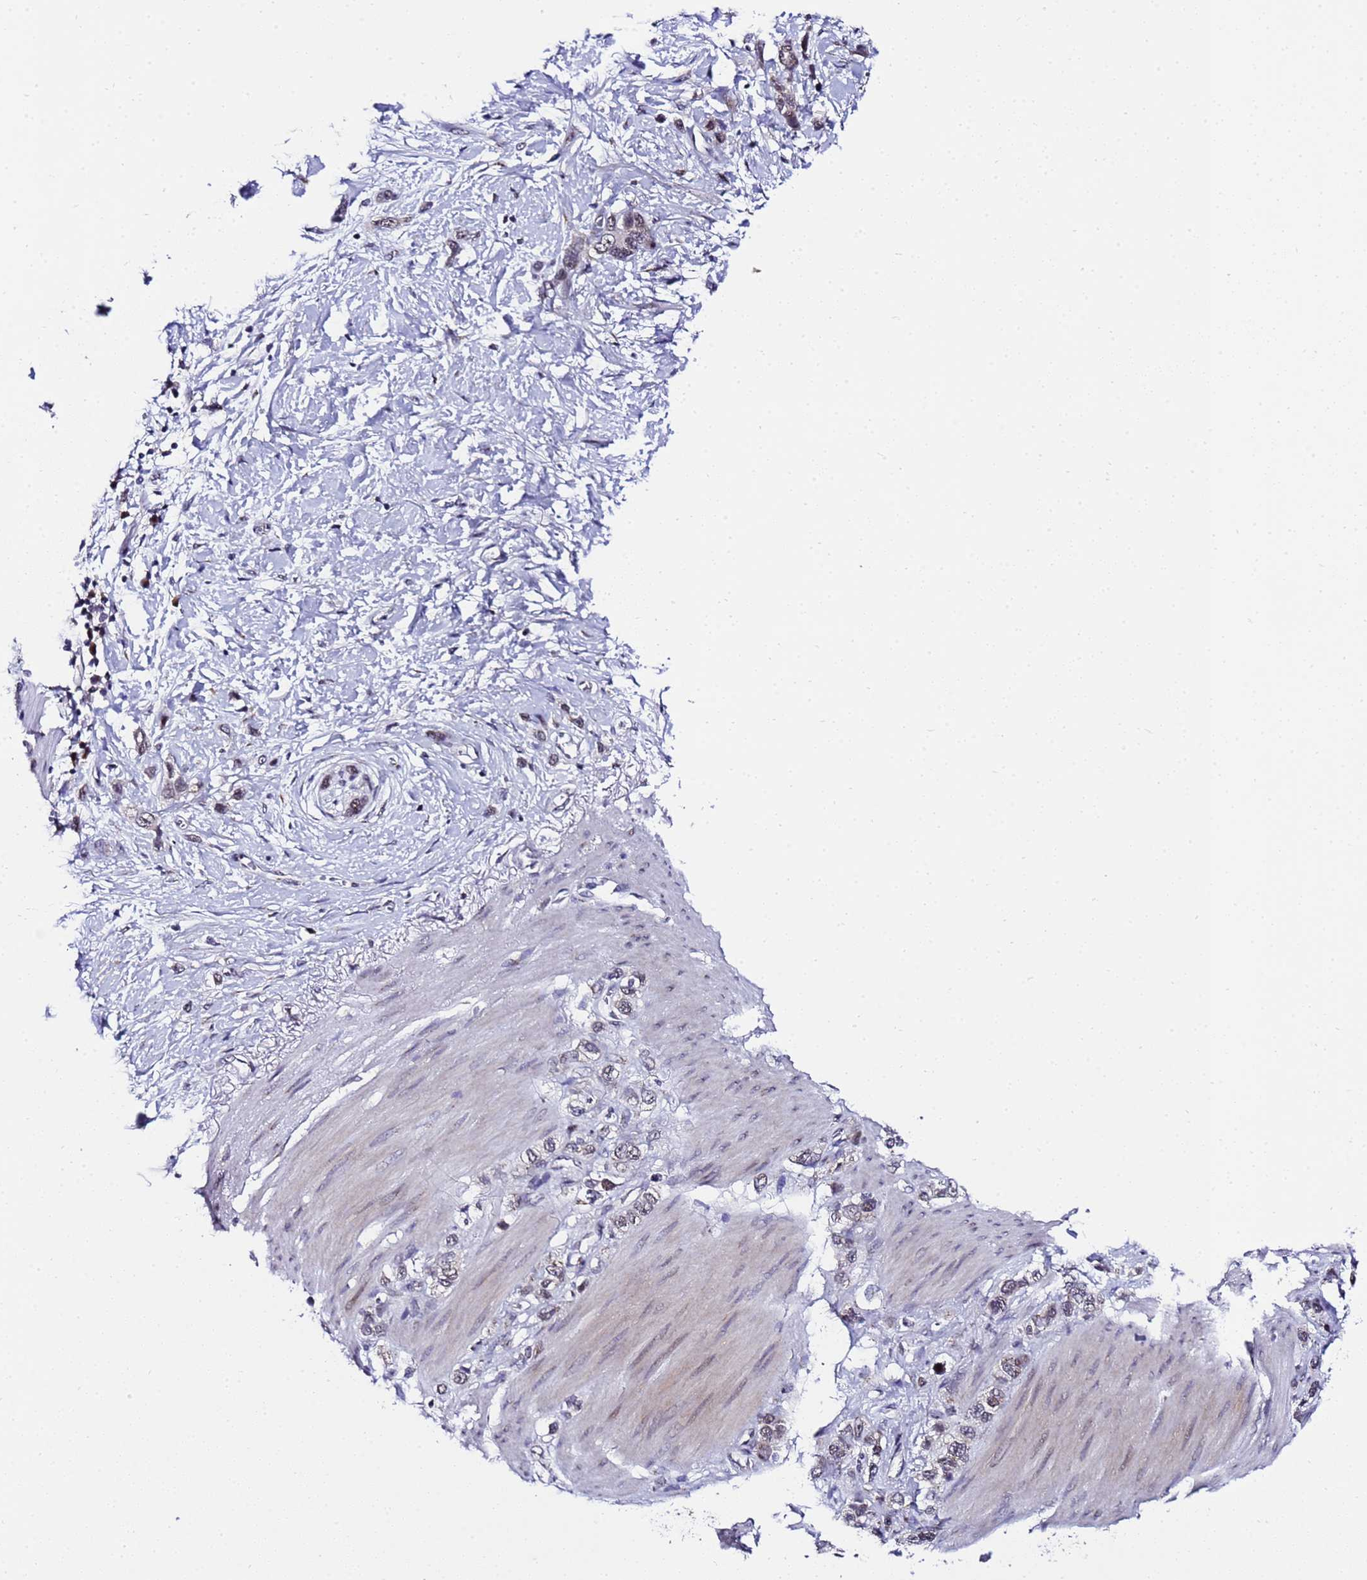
{"staining": {"intensity": "weak", "quantity": "25%-75%", "location": "cytoplasmic/membranous,nuclear"}, "tissue": "stomach cancer", "cell_type": "Tumor cells", "image_type": "cancer", "snomed": [{"axis": "morphology", "description": "Adenocarcinoma, NOS"}, {"axis": "morphology", "description": "Adenocarcinoma, High grade"}, {"axis": "topography", "description": "Stomach, upper"}, {"axis": "topography", "description": "Stomach, lower"}], "caption": "Weak cytoplasmic/membranous and nuclear expression is identified in approximately 25%-75% of tumor cells in high-grade adenocarcinoma (stomach). Nuclei are stained in blue.", "gene": "C19orf47", "patient": {"sex": "female", "age": 65}}